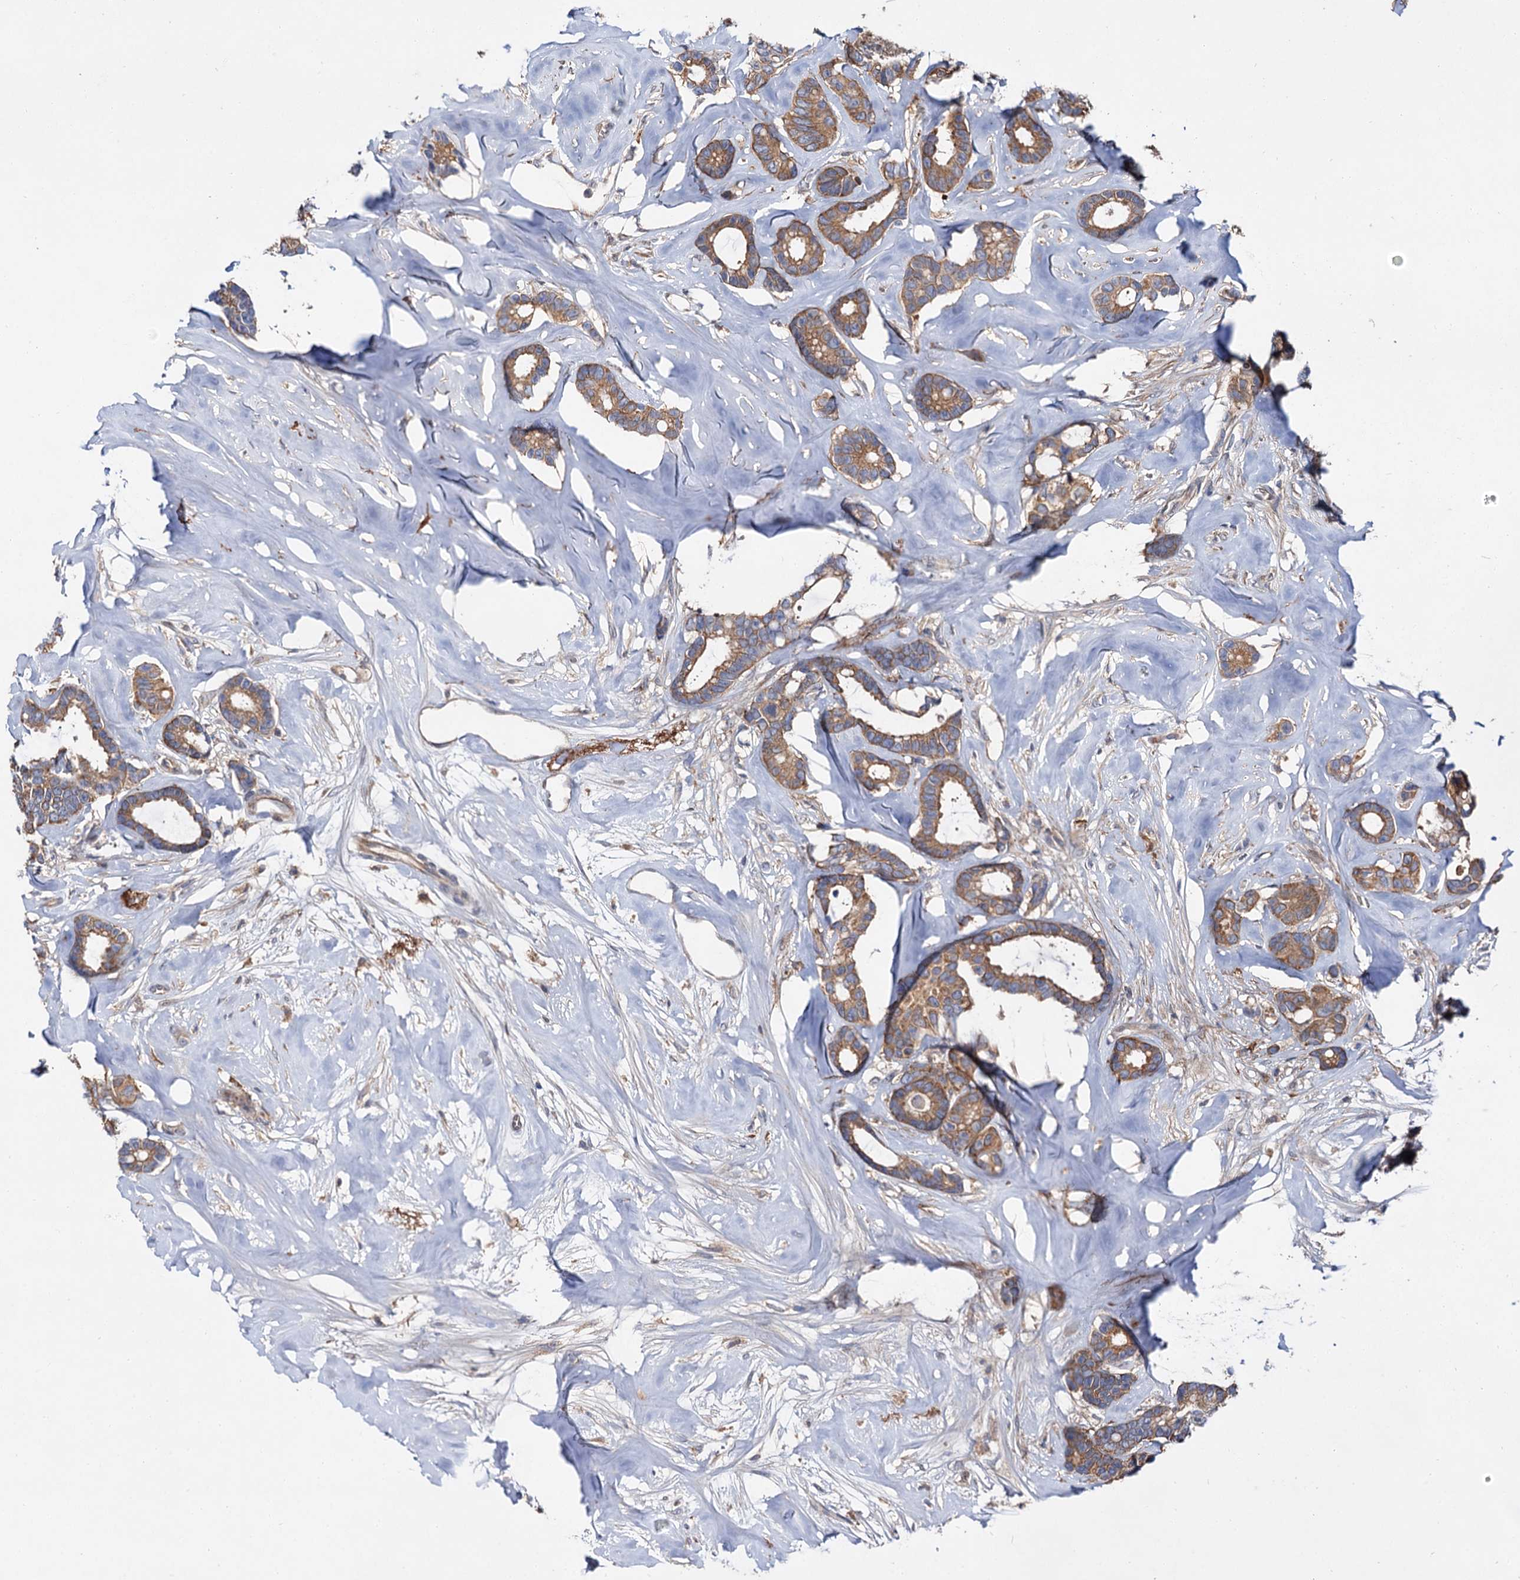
{"staining": {"intensity": "moderate", "quantity": ">75%", "location": "cytoplasmic/membranous"}, "tissue": "breast cancer", "cell_type": "Tumor cells", "image_type": "cancer", "snomed": [{"axis": "morphology", "description": "Duct carcinoma"}, {"axis": "topography", "description": "Breast"}], "caption": "Breast intraductal carcinoma tissue displays moderate cytoplasmic/membranous expression in approximately >75% of tumor cells", "gene": "NAA25", "patient": {"sex": "female", "age": 87}}